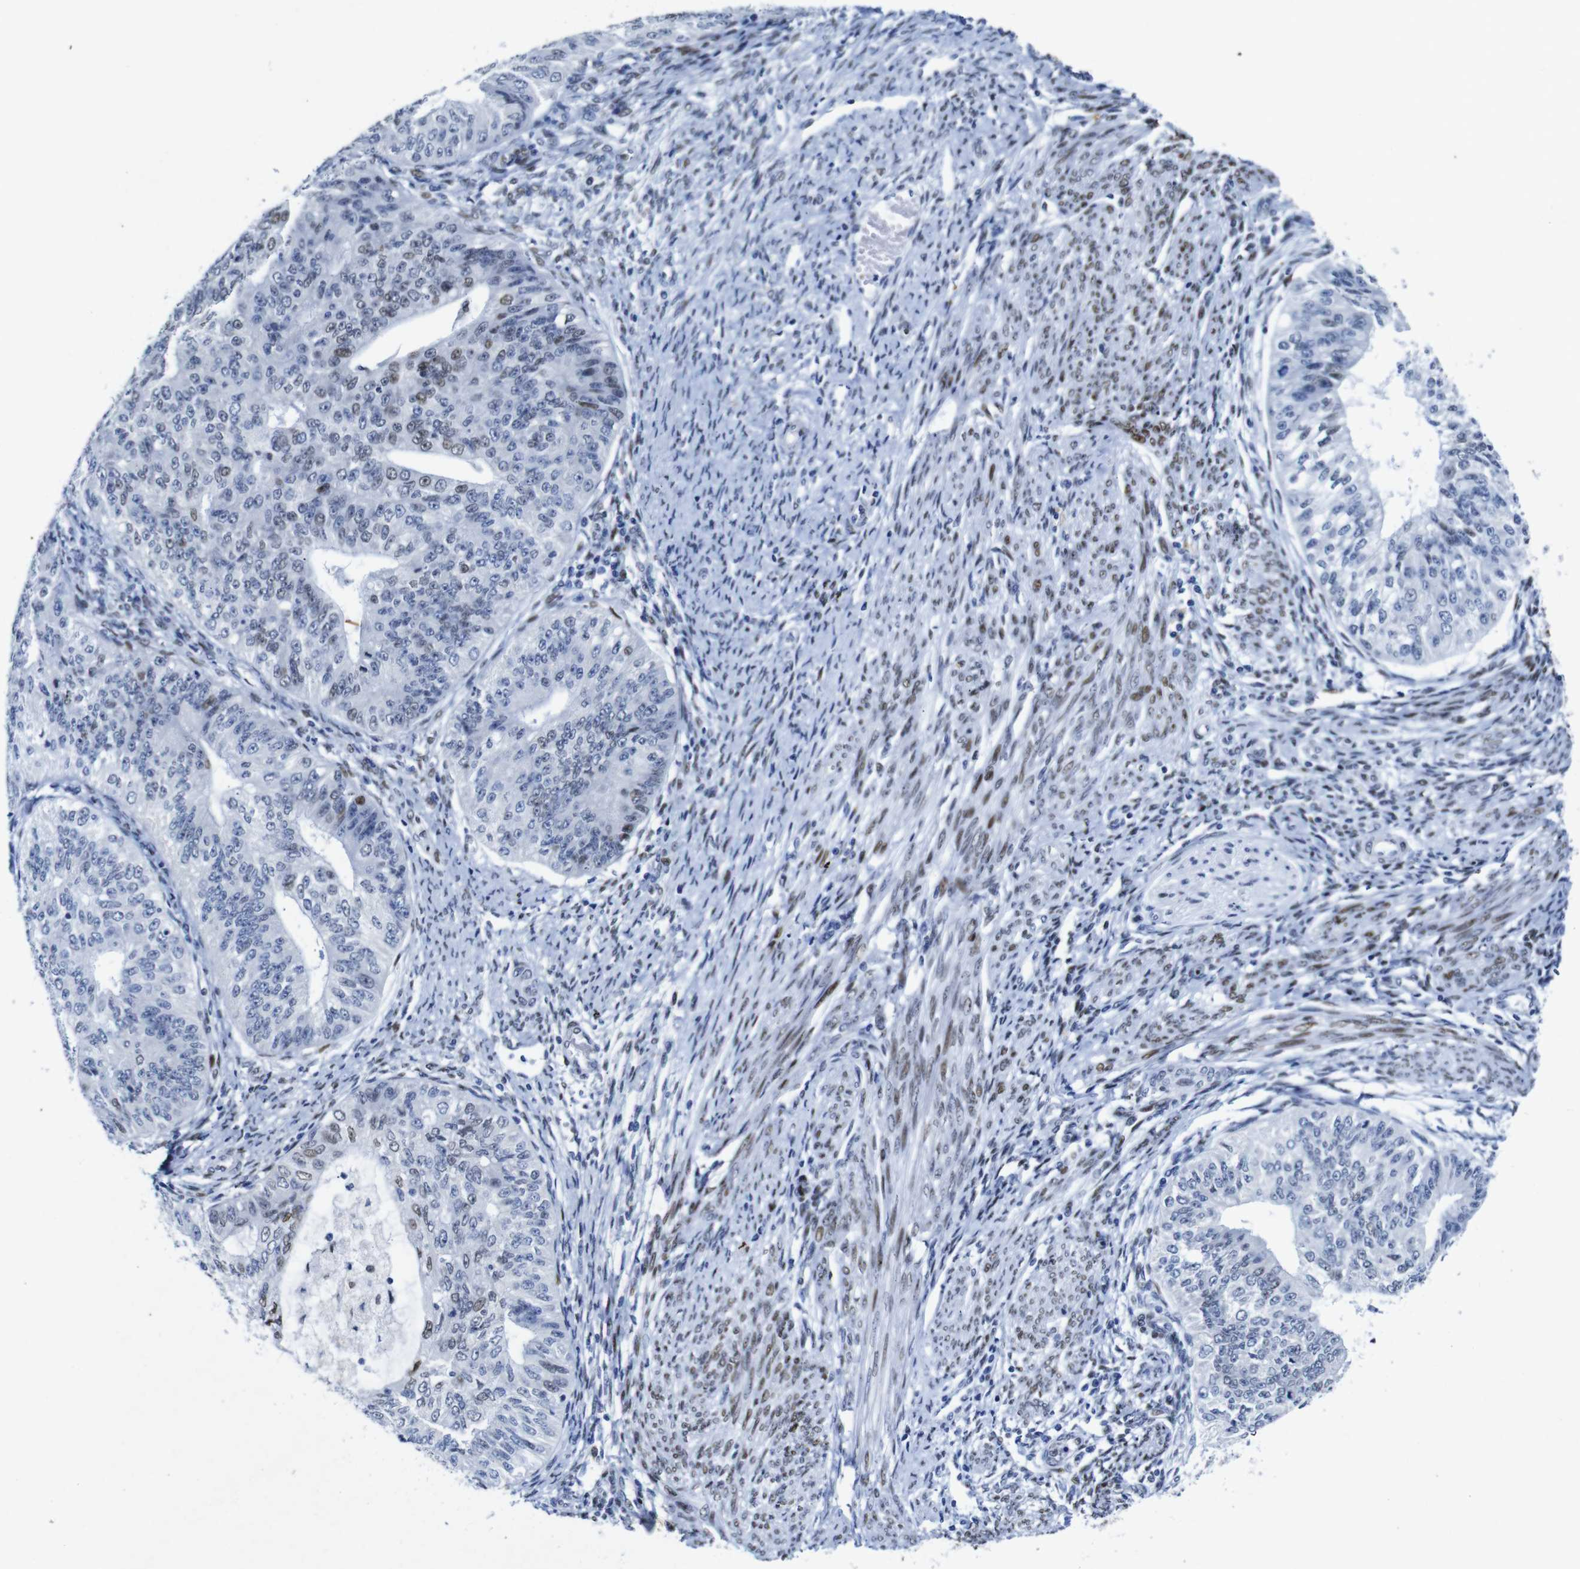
{"staining": {"intensity": "strong", "quantity": "<25%", "location": "nuclear"}, "tissue": "endometrial cancer", "cell_type": "Tumor cells", "image_type": "cancer", "snomed": [{"axis": "morphology", "description": "Adenocarcinoma, NOS"}, {"axis": "topography", "description": "Endometrium"}], "caption": "Human endometrial cancer (adenocarcinoma) stained for a protein (brown) displays strong nuclear positive positivity in approximately <25% of tumor cells.", "gene": "FOSL2", "patient": {"sex": "female", "age": 32}}